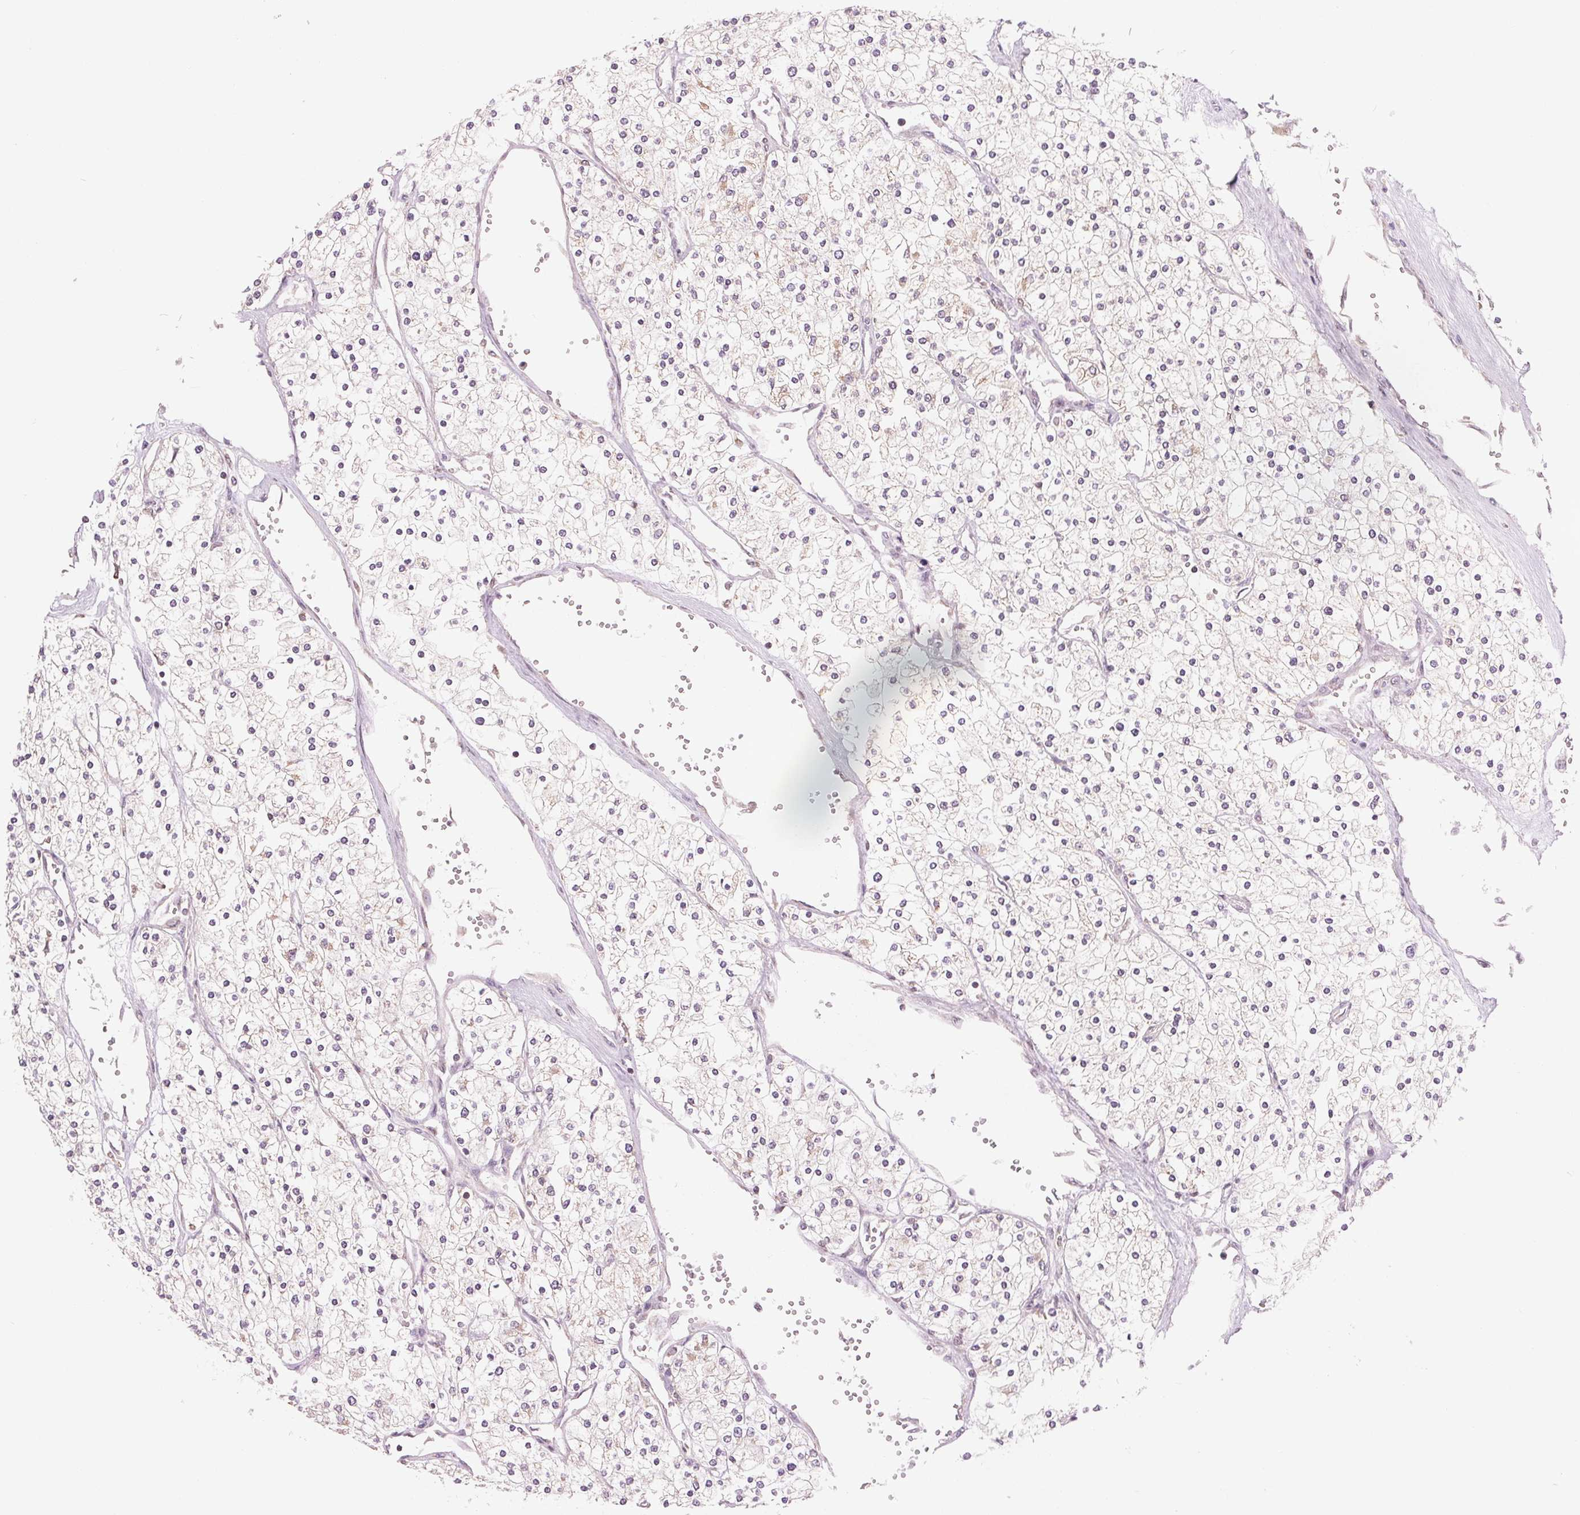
{"staining": {"intensity": "weak", "quantity": "<25%", "location": "cytoplasmic/membranous"}, "tissue": "renal cancer", "cell_type": "Tumor cells", "image_type": "cancer", "snomed": [{"axis": "morphology", "description": "Adenocarcinoma, NOS"}, {"axis": "topography", "description": "Kidney"}], "caption": "DAB immunohistochemical staining of adenocarcinoma (renal) reveals no significant positivity in tumor cells.", "gene": "TECR", "patient": {"sex": "male", "age": 80}}